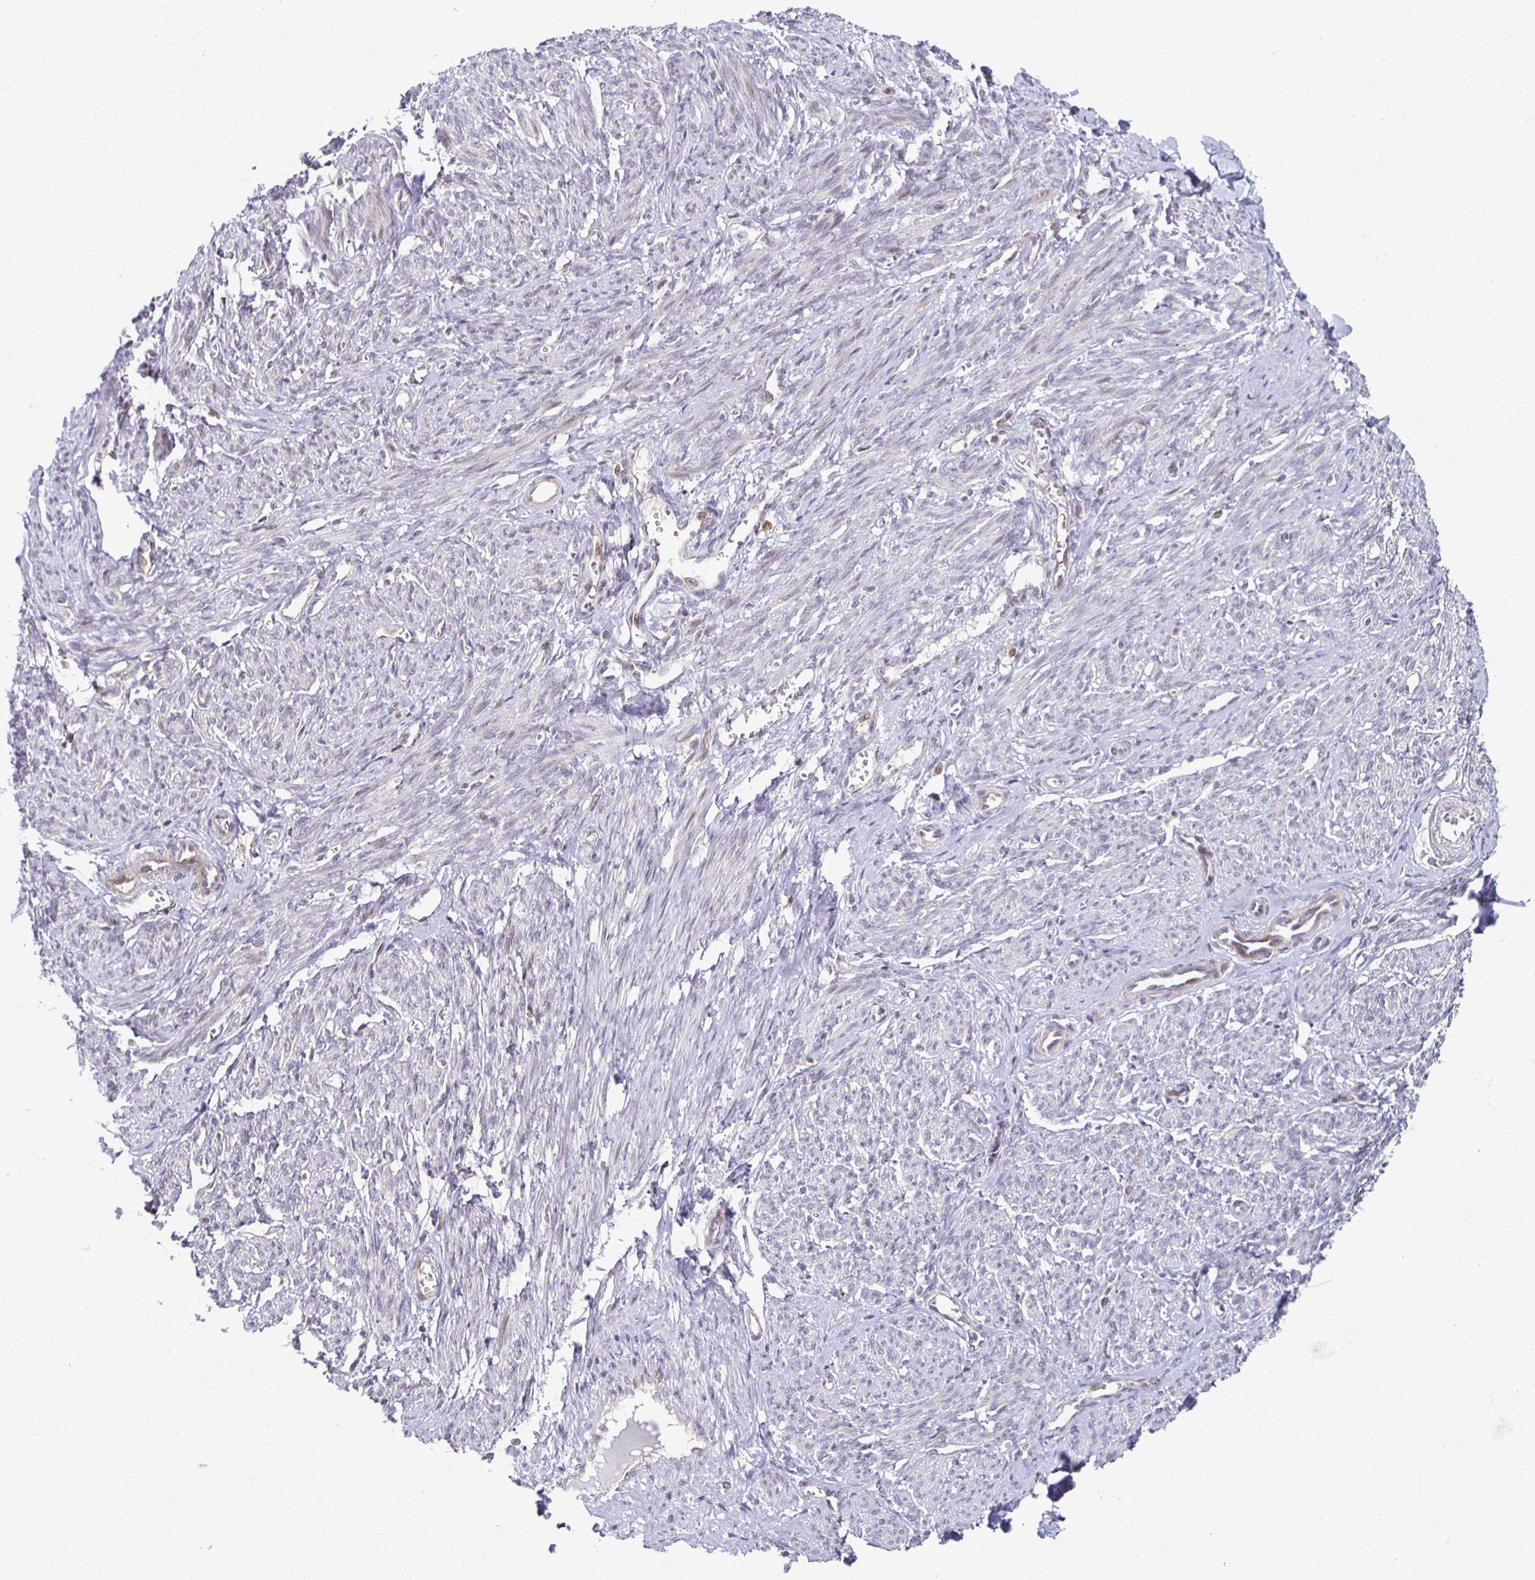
{"staining": {"intensity": "weak", "quantity": "25%-75%", "location": "nuclear"}, "tissue": "smooth muscle", "cell_type": "Smooth muscle cells", "image_type": "normal", "snomed": [{"axis": "morphology", "description": "Normal tissue, NOS"}, {"axis": "topography", "description": "Smooth muscle"}], "caption": "High-magnification brightfield microscopy of unremarkable smooth muscle stained with DAB (brown) and counterstained with hematoxylin (blue). smooth muscle cells exhibit weak nuclear expression is appreciated in about25%-75% of cells. (brown staining indicates protein expression, while blue staining denotes nuclei).", "gene": "HCFC1R1", "patient": {"sex": "female", "age": 65}}